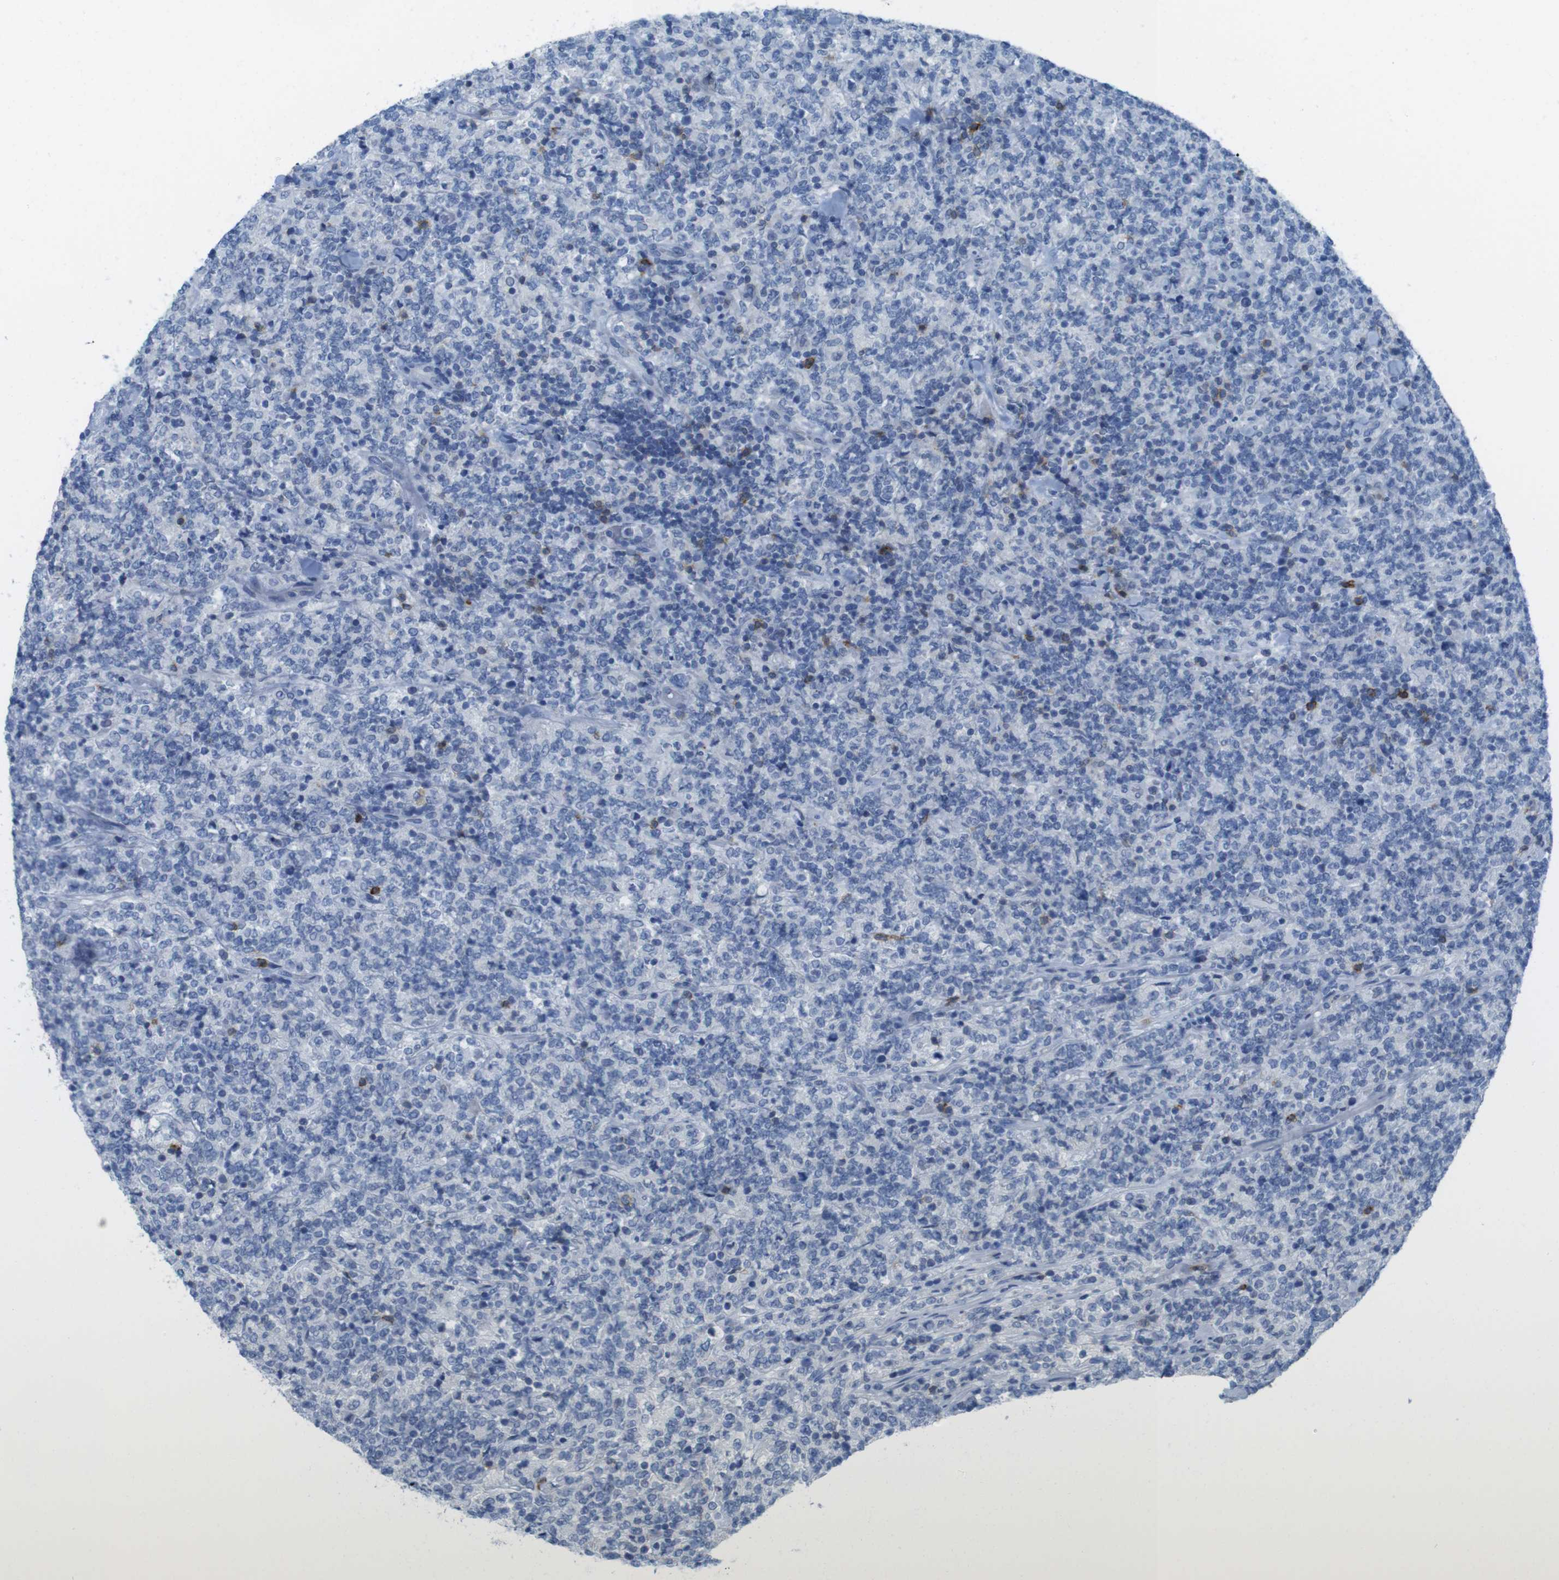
{"staining": {"intensity": "negative", "quantity": "none", "location": "none"}, "tissue": "lymphoma", "cell_type": "Tumor cells", "image_type": "cancer", "snomed": [{"axis": "morphology", "description": "Malignant lymphoma, non-Hodgkin's type, High grade"}, {"axis": "topography", "description": "Soft tissue"}], "caption": "This is an IHC histopathology image of human lymphoma. There is no expression in tumor cells.", "gene": "CD5", "patient": {"sex": "male", "age": 18}}